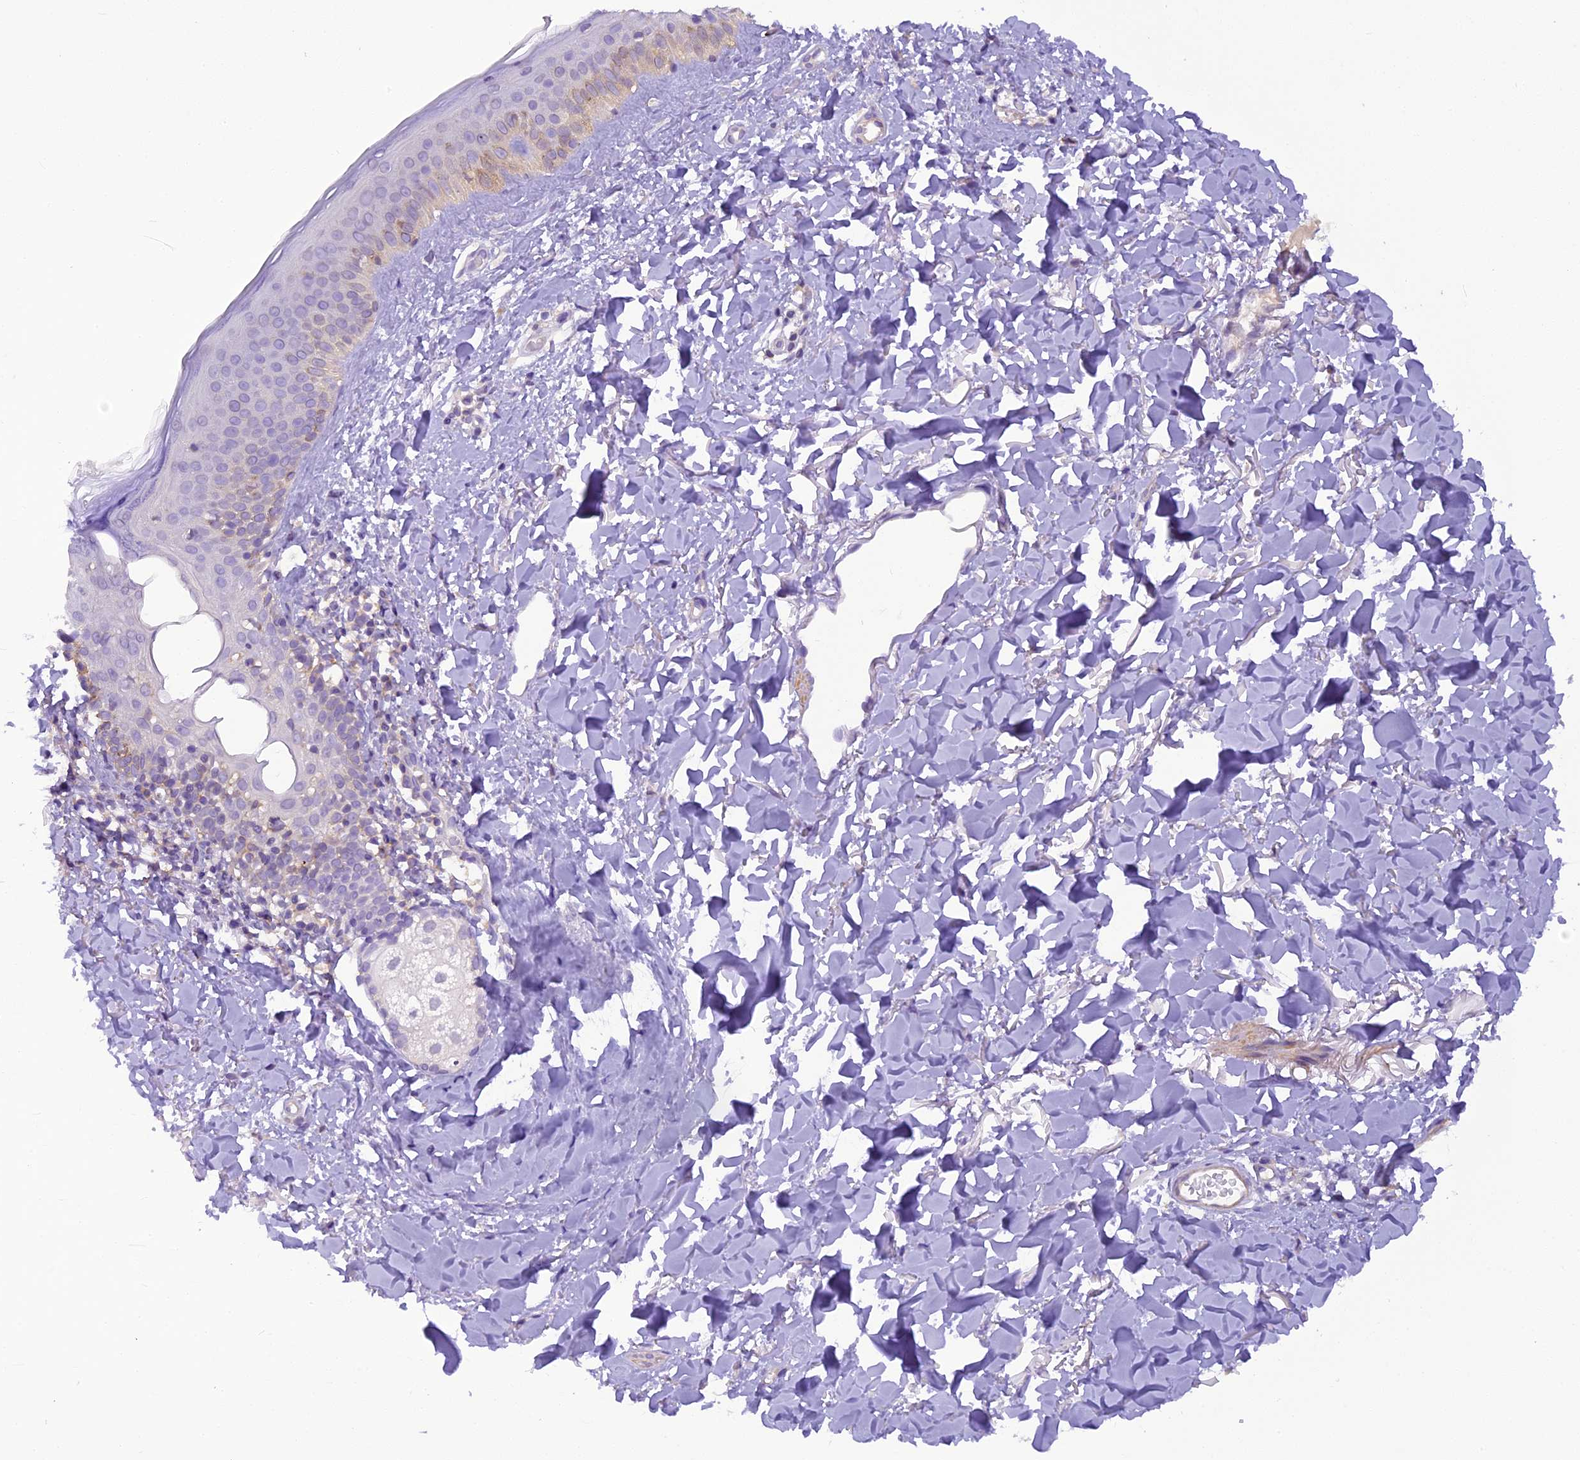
{"staining": {"intensity": "weak", "quantity": ">75%", "location": "cytoplasmic/membranous"}, "tissue": "skin", "cell_type": "Fibroblasts", "image_type": "normal", "snomed": [{"axis": "morphology", "description": "Normal tissue, NOS"}, {"axis": "topography", "description": "Skin"}], "caption": "Immunohistochemistry (IHC) (DAB) staining of normal skin reveals weak cytoplasmic/membranous protein expression in approximately >75% of fibroblasts.", "gene": "STOML1", "patient": {"sex": "female", "age": 58}}